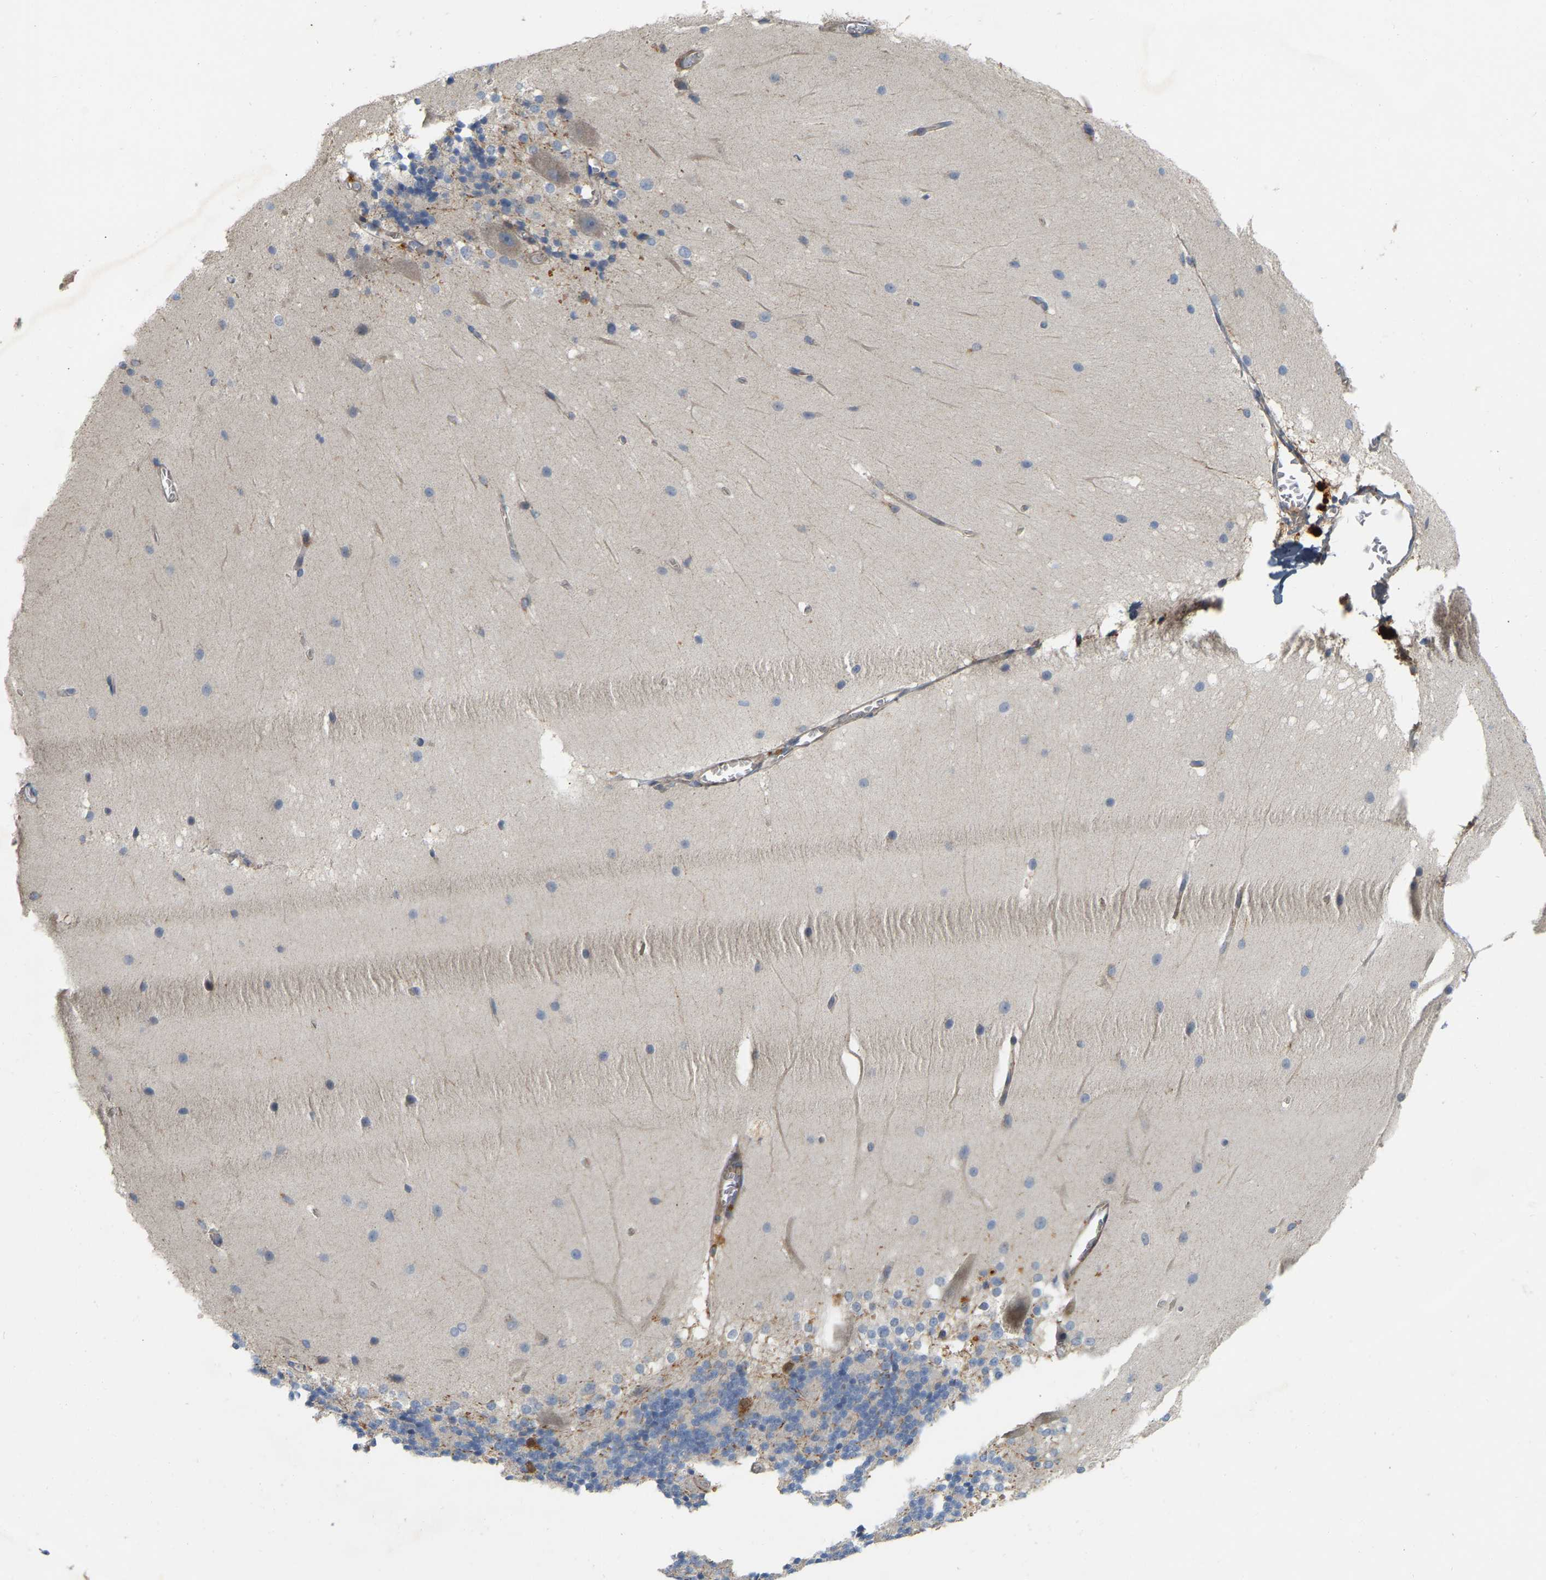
{"staining": {"intensity": "negative", "quantity": "none", "location": "none"}, "tissue": "cerebellum", "cell_type": "Cells in granular layer", "image_type": "normal", "snomed": [{"axis": "morphology", "description": "Normal tissue, NOS"}, {"axis": "topography", "description": "Cerebellum"}], "caption": "Cerebellum was stained to show a protein in brown. There is no significant staining in cells in granular layer.", "gene": "AKAP13", "patient": {"sex": "female", "age": 19}}